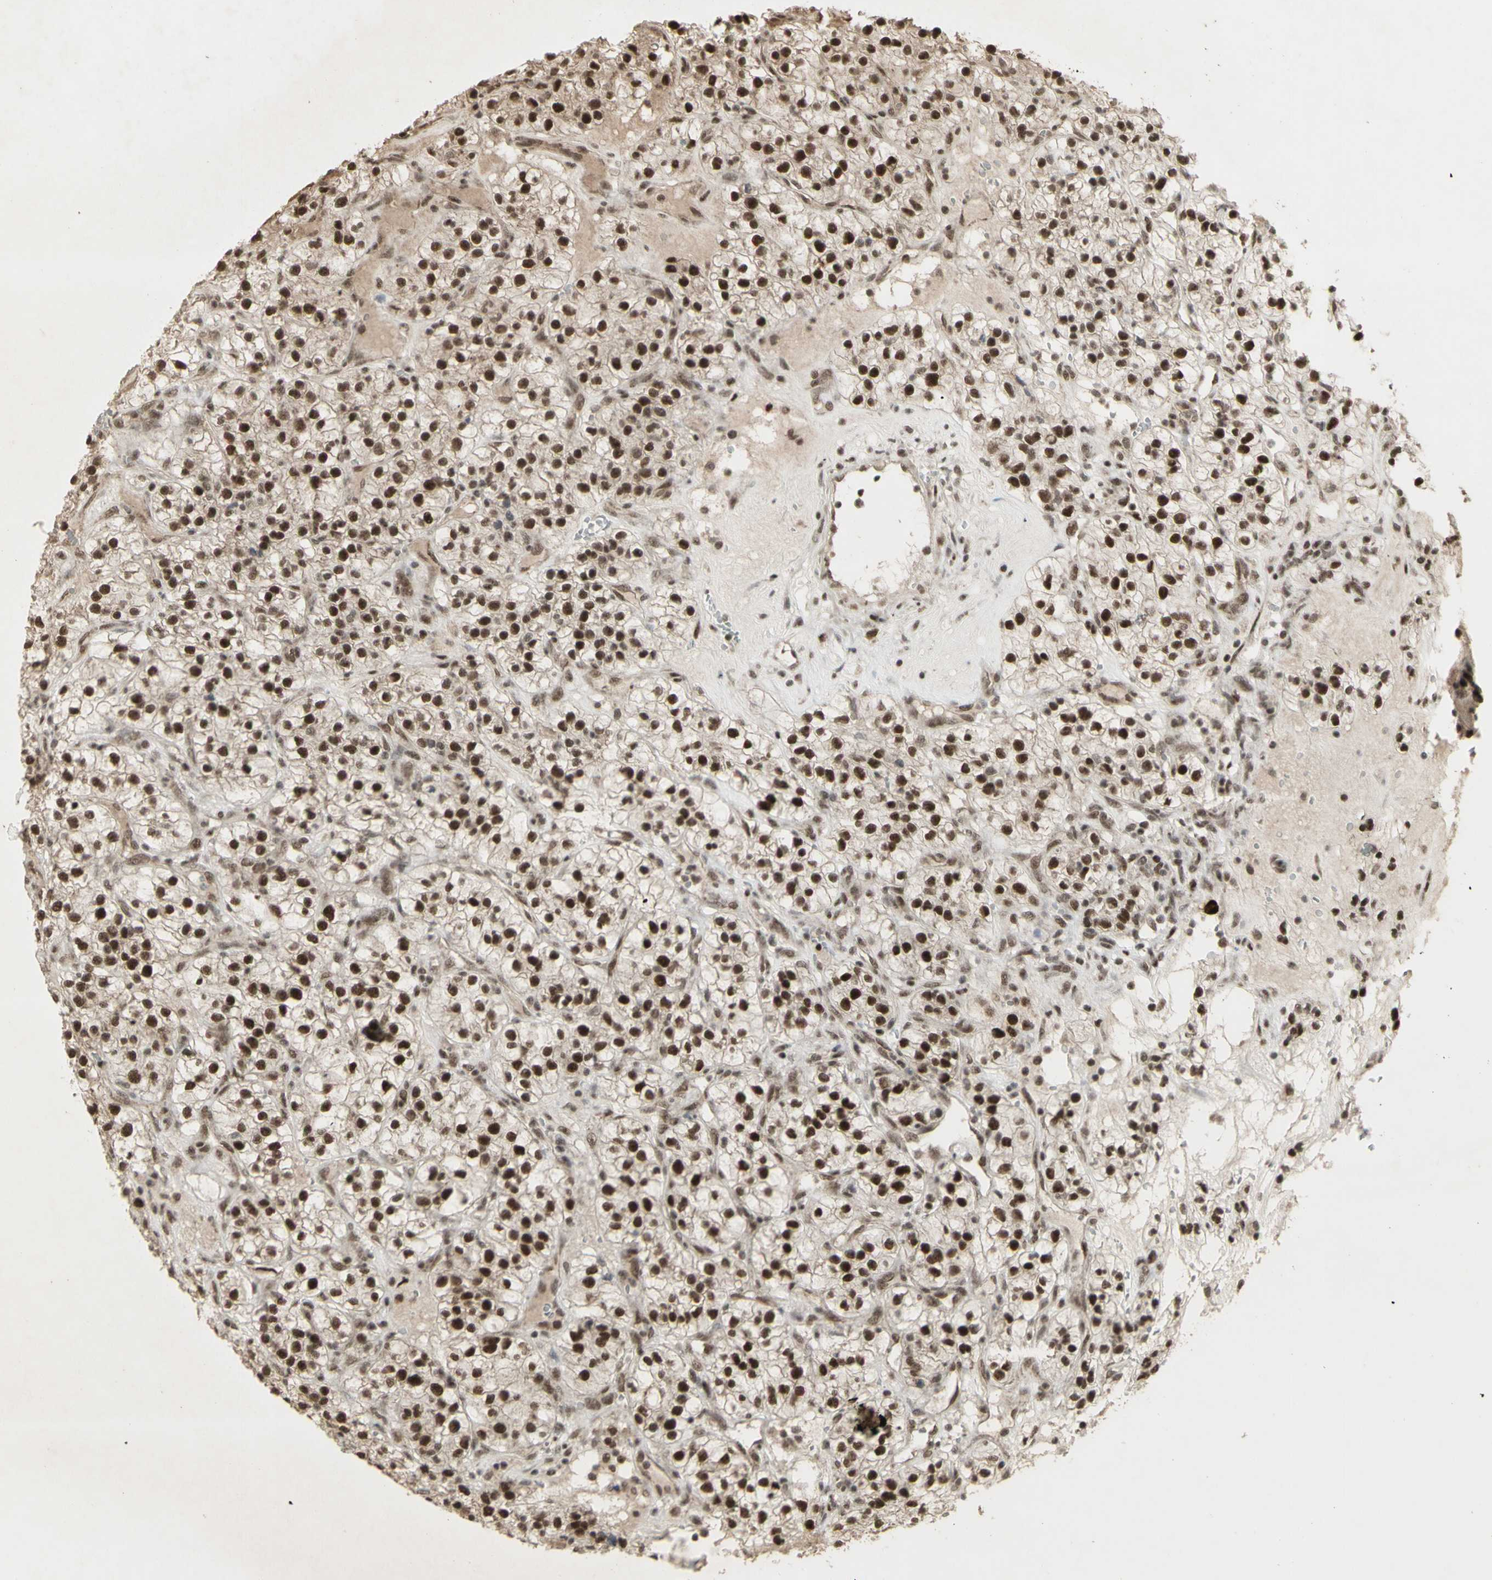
{"staining": {"intensity": "strong", "quantity": ">75%", "location": "cytoplasmic/membranous,nuclear"}, "tissue": "renal cancer", "cell_type": "Tumor cells", "image_type": "cancer", "snomed": [{"axis": "morphology", "description": "Adenocarcinoma, NOS"}, {"axis": "topography", "description": "Kidney"}], "caption": "Protein staining demonstrates strong cytoplasmic/membranous and nuclear staining in approximately >75% of tumor cells in adenocarcinoma (renal).", "gene": "CCNT1", "patient": {"sex": "female", "age": 57}}